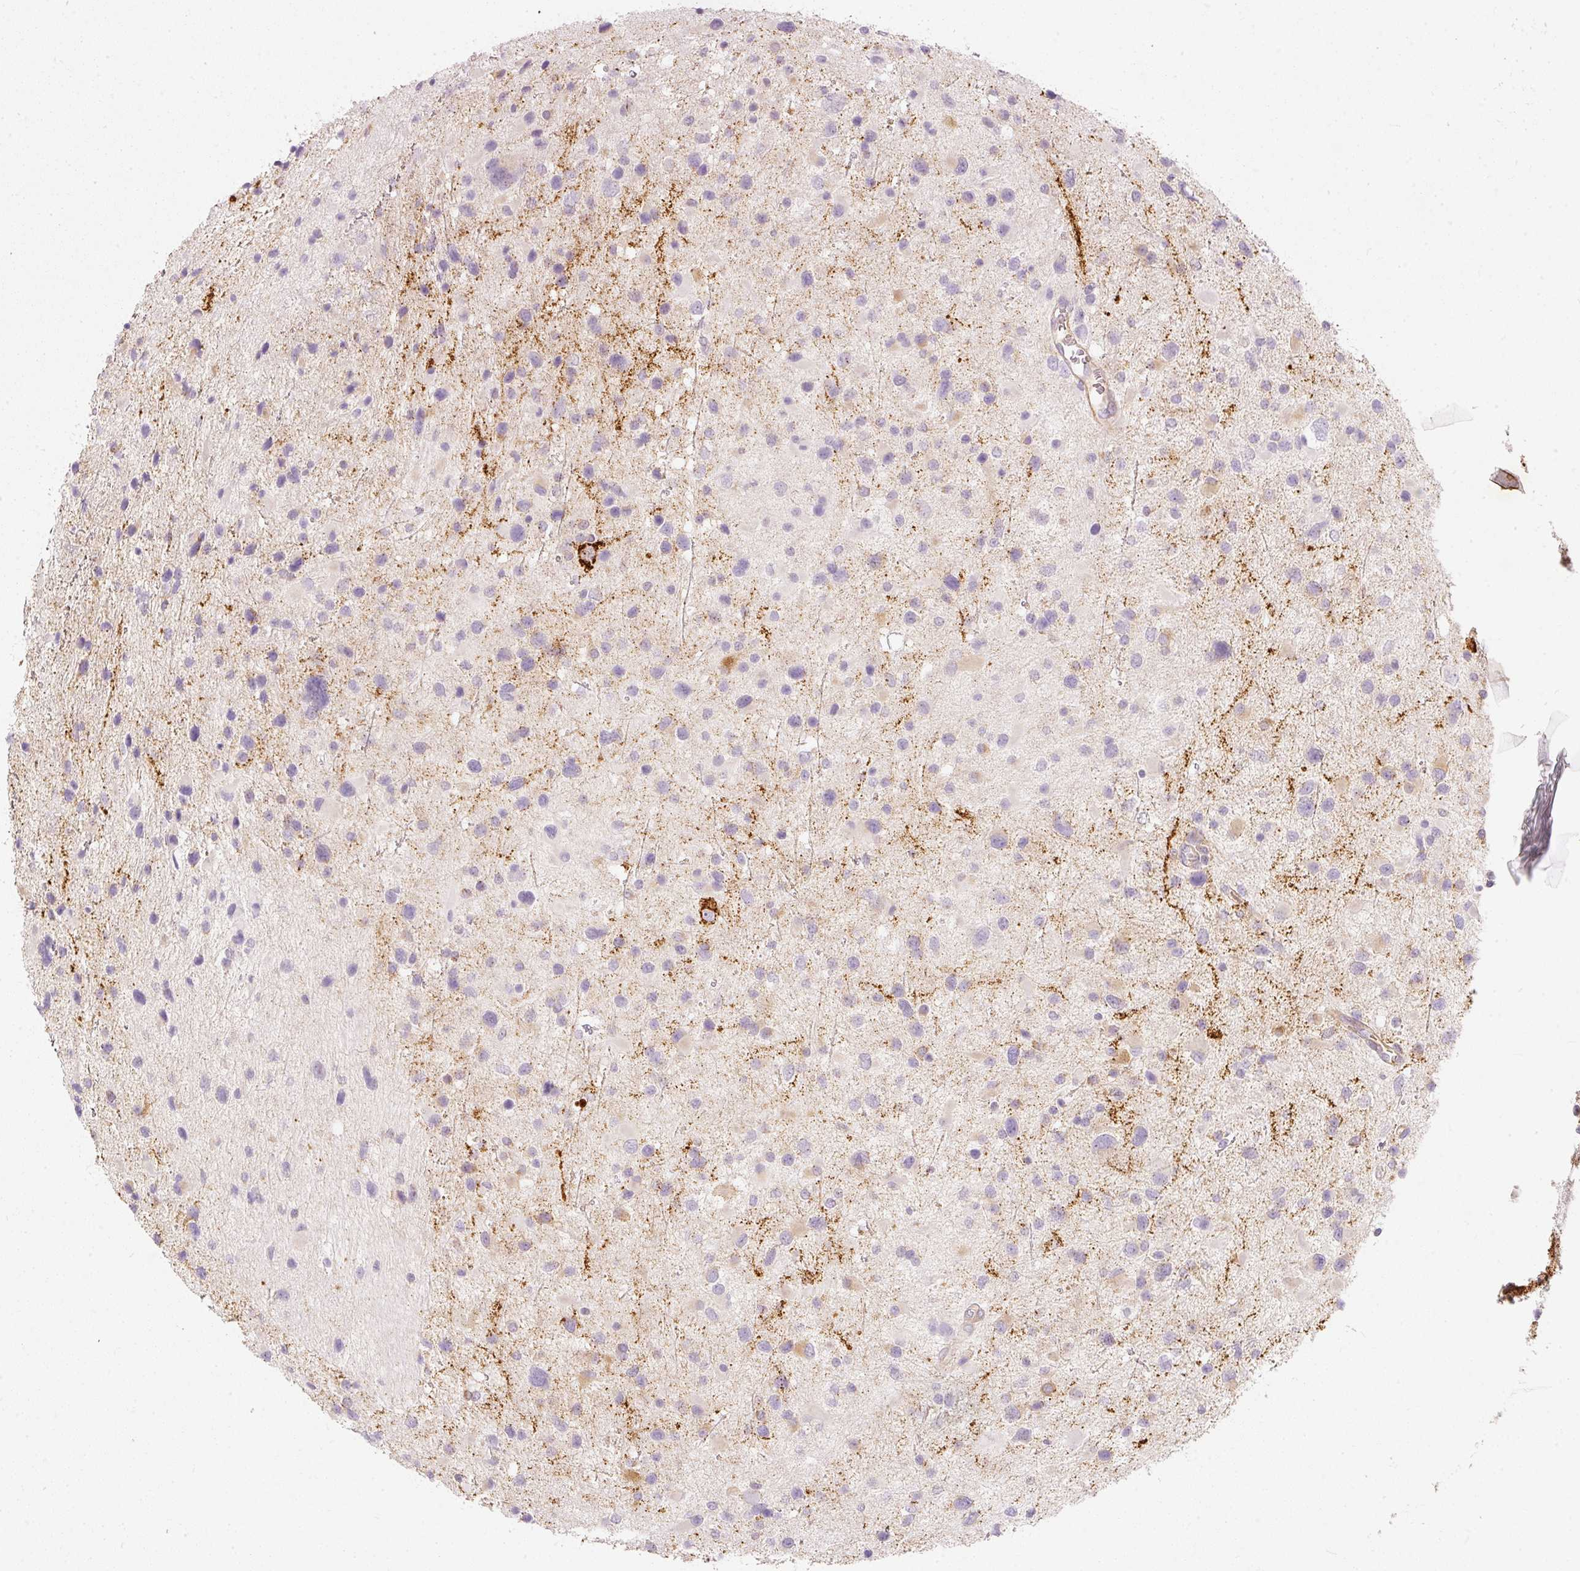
{"staining": {"intensity": "strong", "quantity": "<25%", "location": "cytoplasmic/membranous"}, "tissue": "glioma", "cell_type": "Tumor cells", "image_type": "cancer", "snomed": [{"axis": "morphology", "description": "Glioma, malignant, Low grade"}, {"axis": "topography", "description": "Brain"}], "caption": "Protein staining of glioma tissue exhibits strong cytoplasmic/membranous positivity in about <25% of tumor cells. (Brightfield microscopy of DAB IHC at high magnification).", "gene": "MTHFD2", "patient": {"sex": "female", "age": 32}}